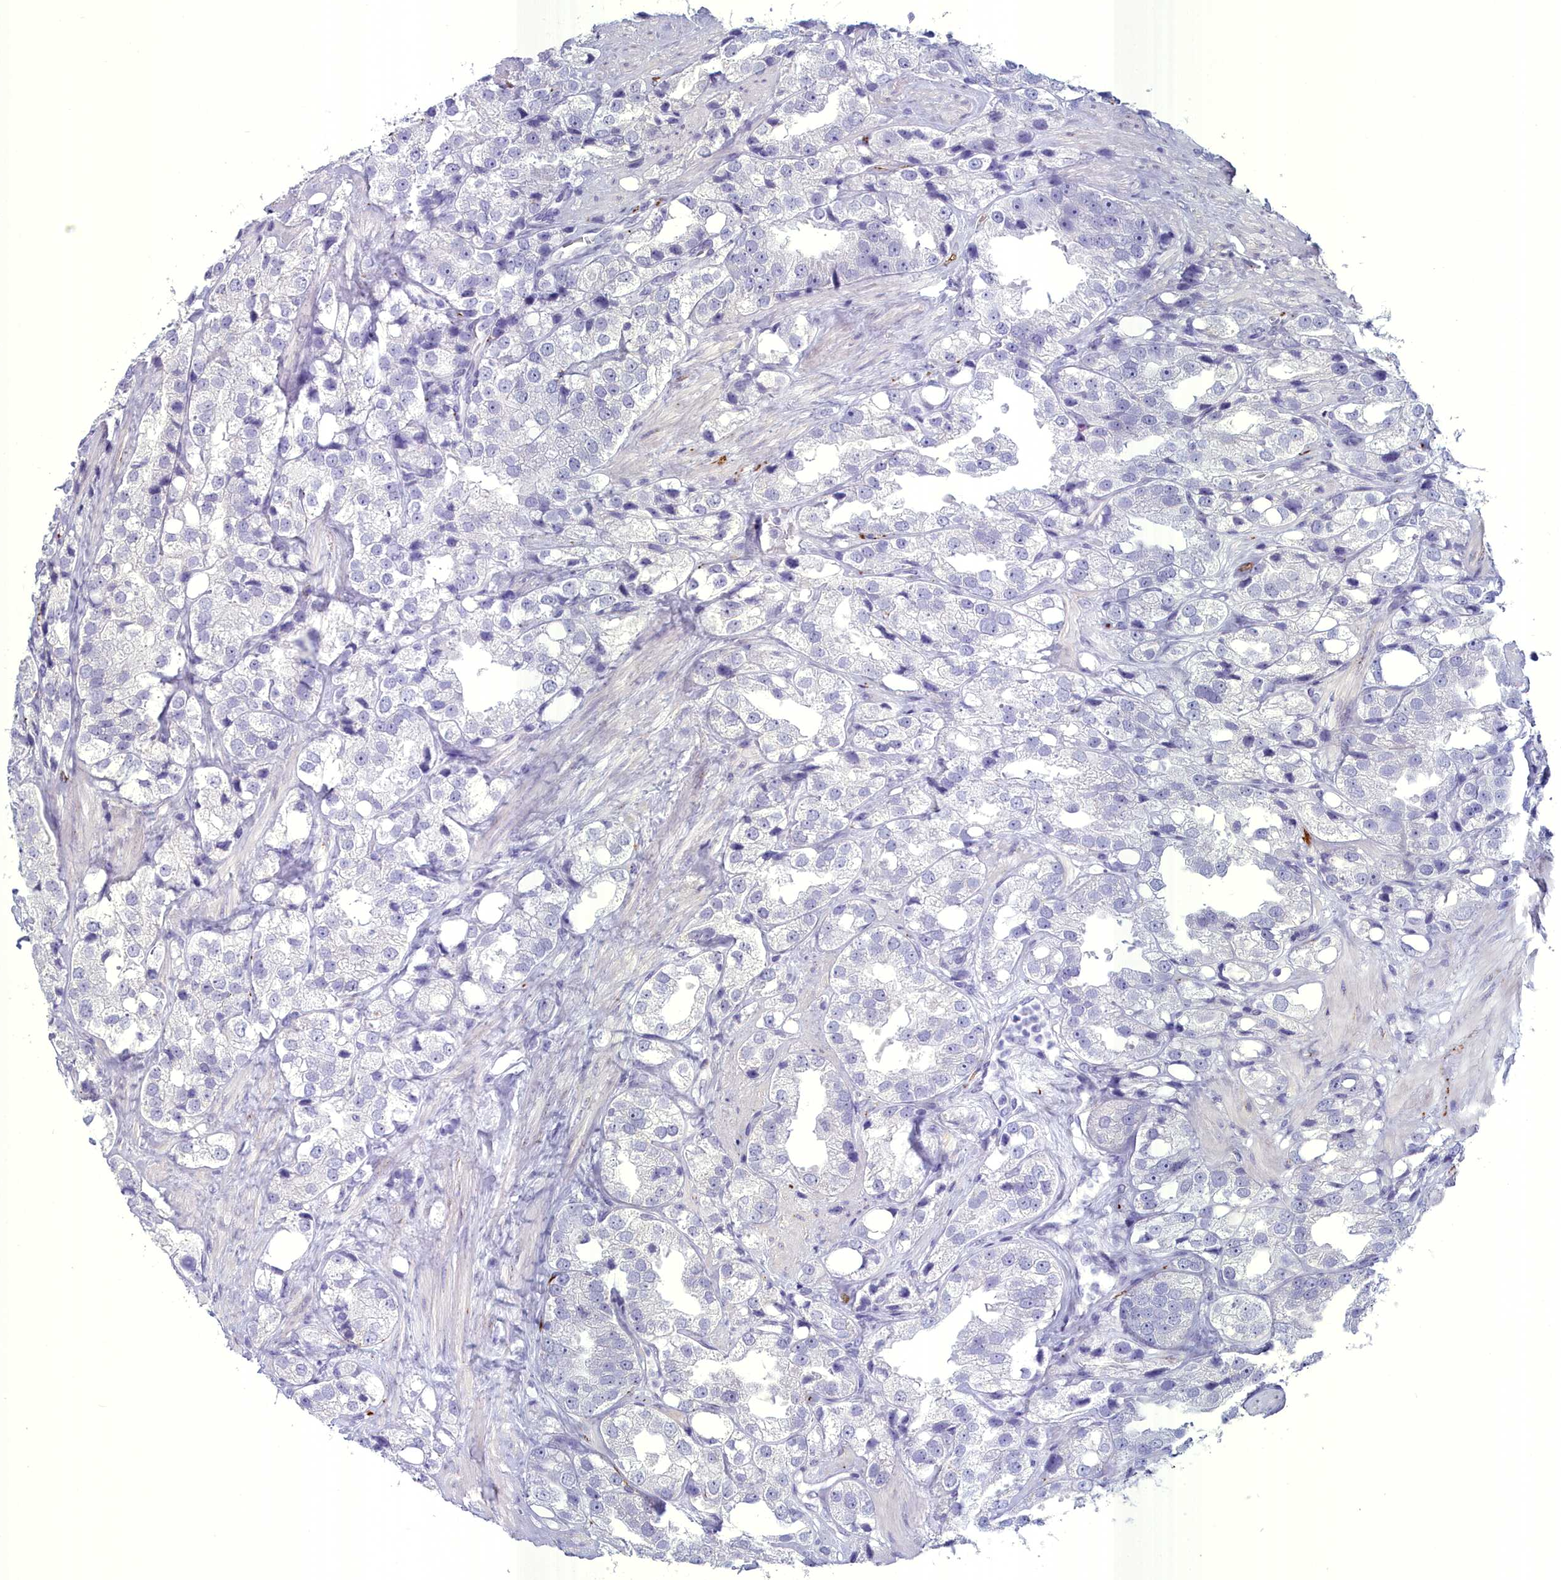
{"staining": {"intensity": "negative", "quantity": "none", "location": "none"}, "tissue": "prostate cancer", "cell_type": "Tumor cells", "image_type": "cancer", "snomed": [{"axis": "morphology", "description": "Adenocarcinoma, NOS"}, {"axis": "topography", "description": "Prostate"}], "caption": "Tumor cells are negative for protein expression in human prostate adenocarcinoma.", "gene": "MAP6", "patient": {"sex": "male", "age": 79}}